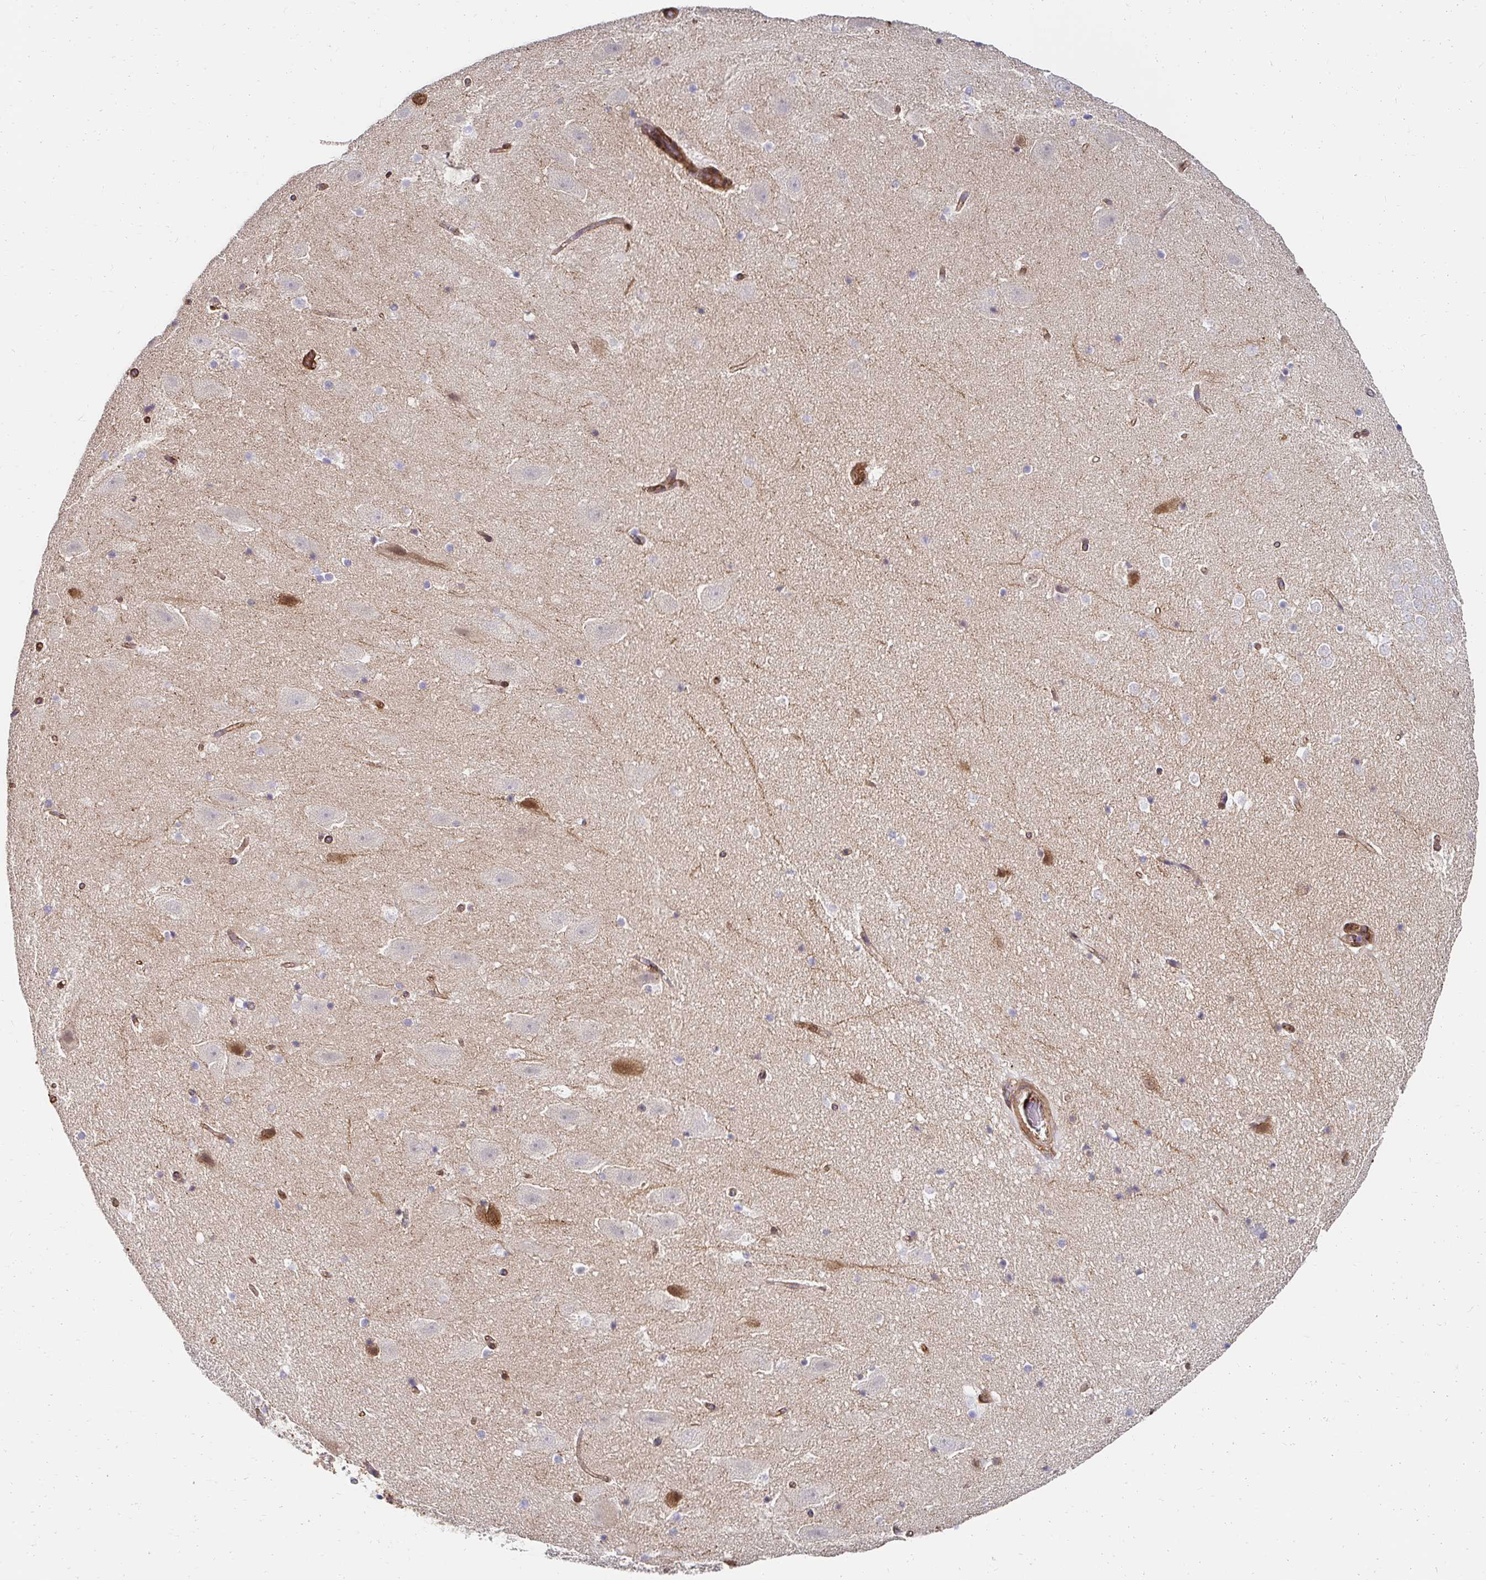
{"staining": {"intensity": "weak", "quantity": "<25%", "location": "cytoplasmic/membranous"}, "tissue": "hippocampus", "cell_type": "Glial cells", "image_type": "normal", "snomed": [{"axis": "morphology", "description": "Normal tissue, NOS"}, {"axis": "topography", "description": "Hippocampus"}], "caption": "The IHC histopathology image has no significant positivity in glial cells of hippocampus.", "gene": "CTTN", "patient": {"sex": "female", "age": 42}}